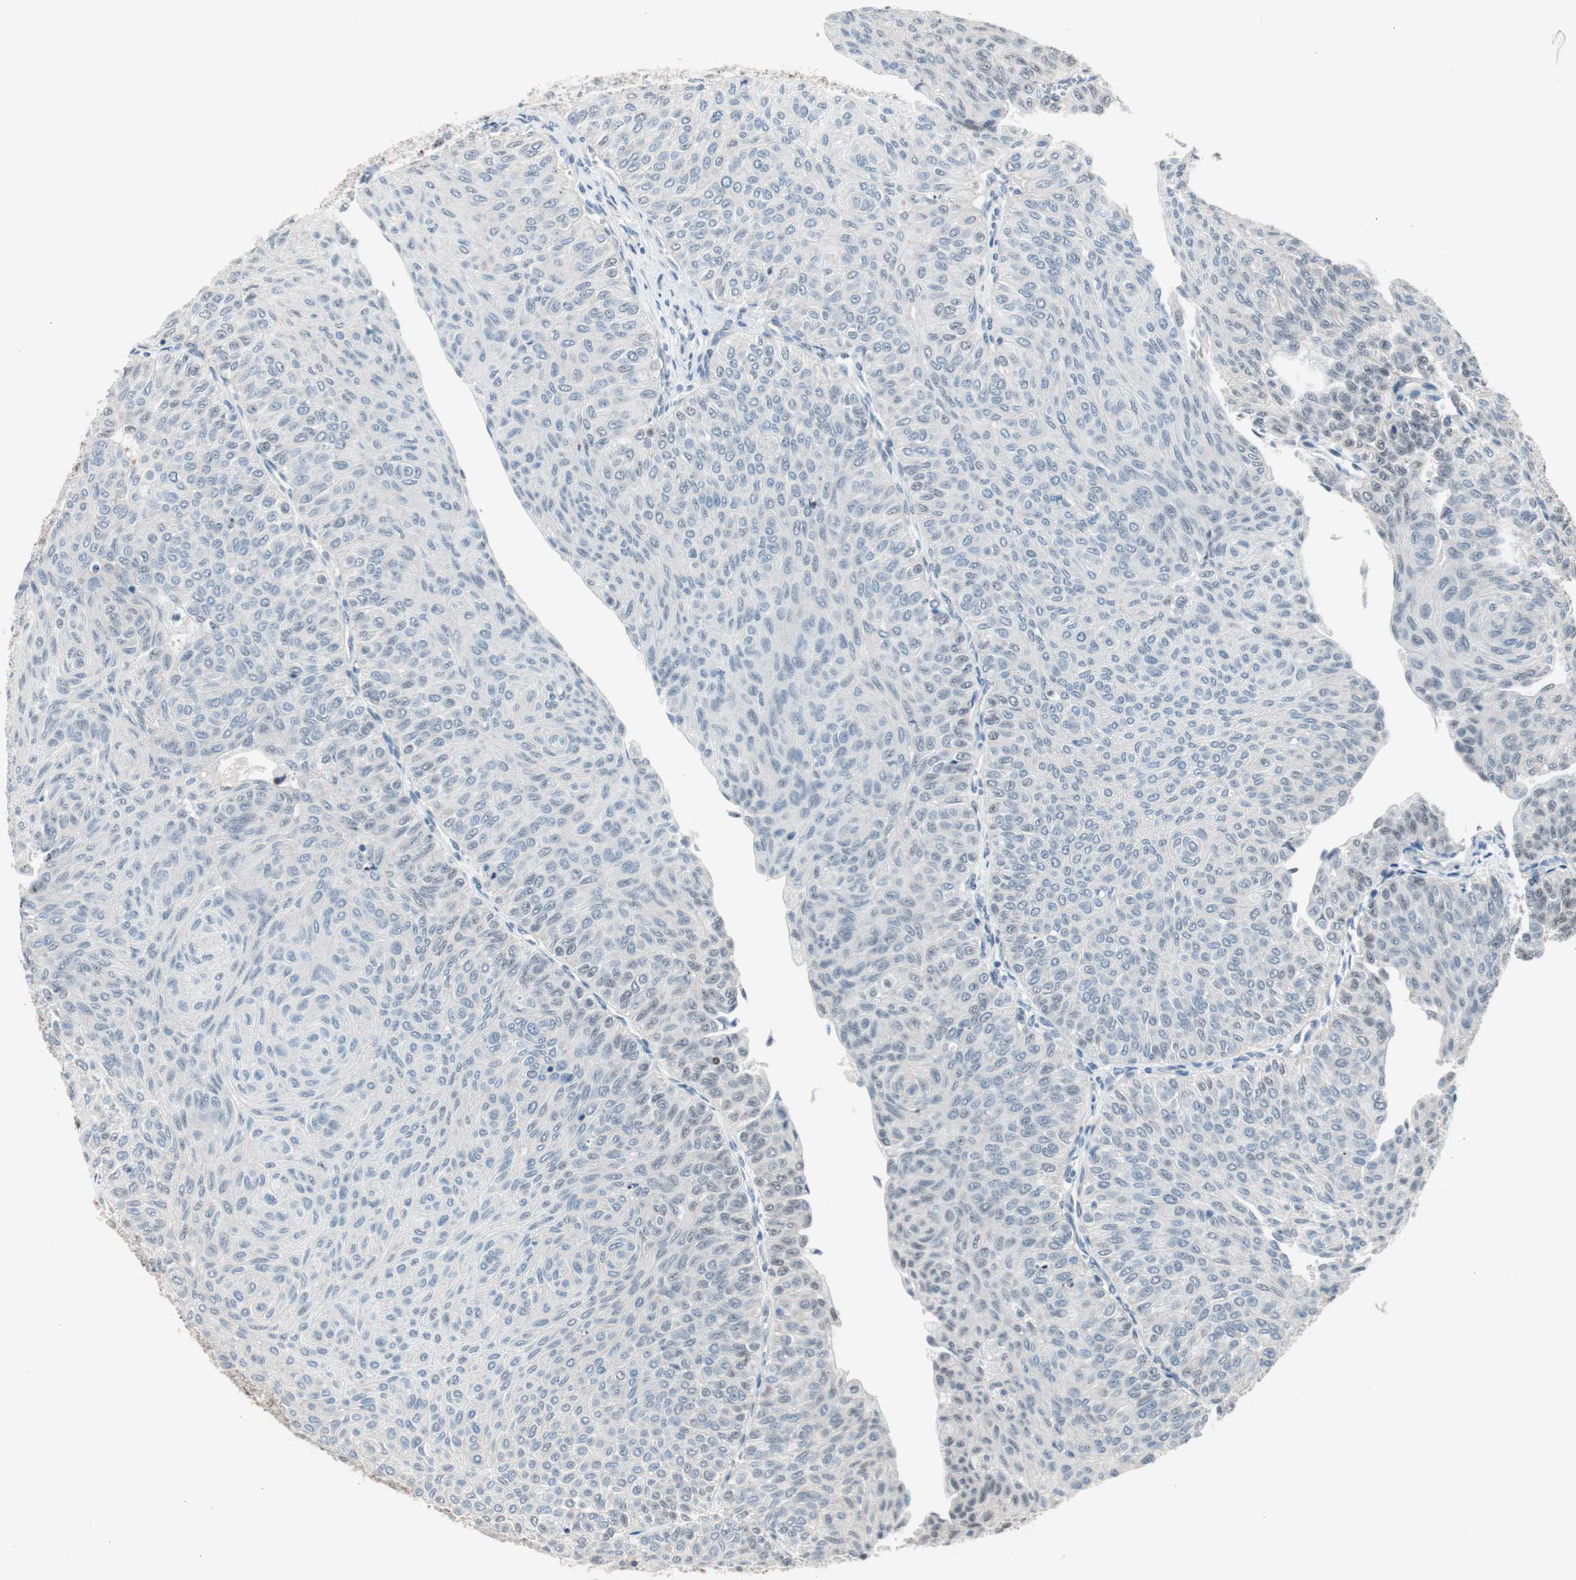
{"staining": {"intensity": "weak", "quantity": "<25%", "location": "nuclear"}, "tissue": "urothelial cancer", "cell_type": "Tumor cells", "image_type": "cancer", "snomed": [{"axis": "morphology", "description": "Urothelial carcinoma, Low grade"}, {"axis": "topography", "description": "Urinary bladder"}], "caption": "The immunohistochemistry image has no significant positivity in tumor cells of urothelial cancer tissue.", "gene": "PML", "patient": {"sex": "male", "age": 78}}